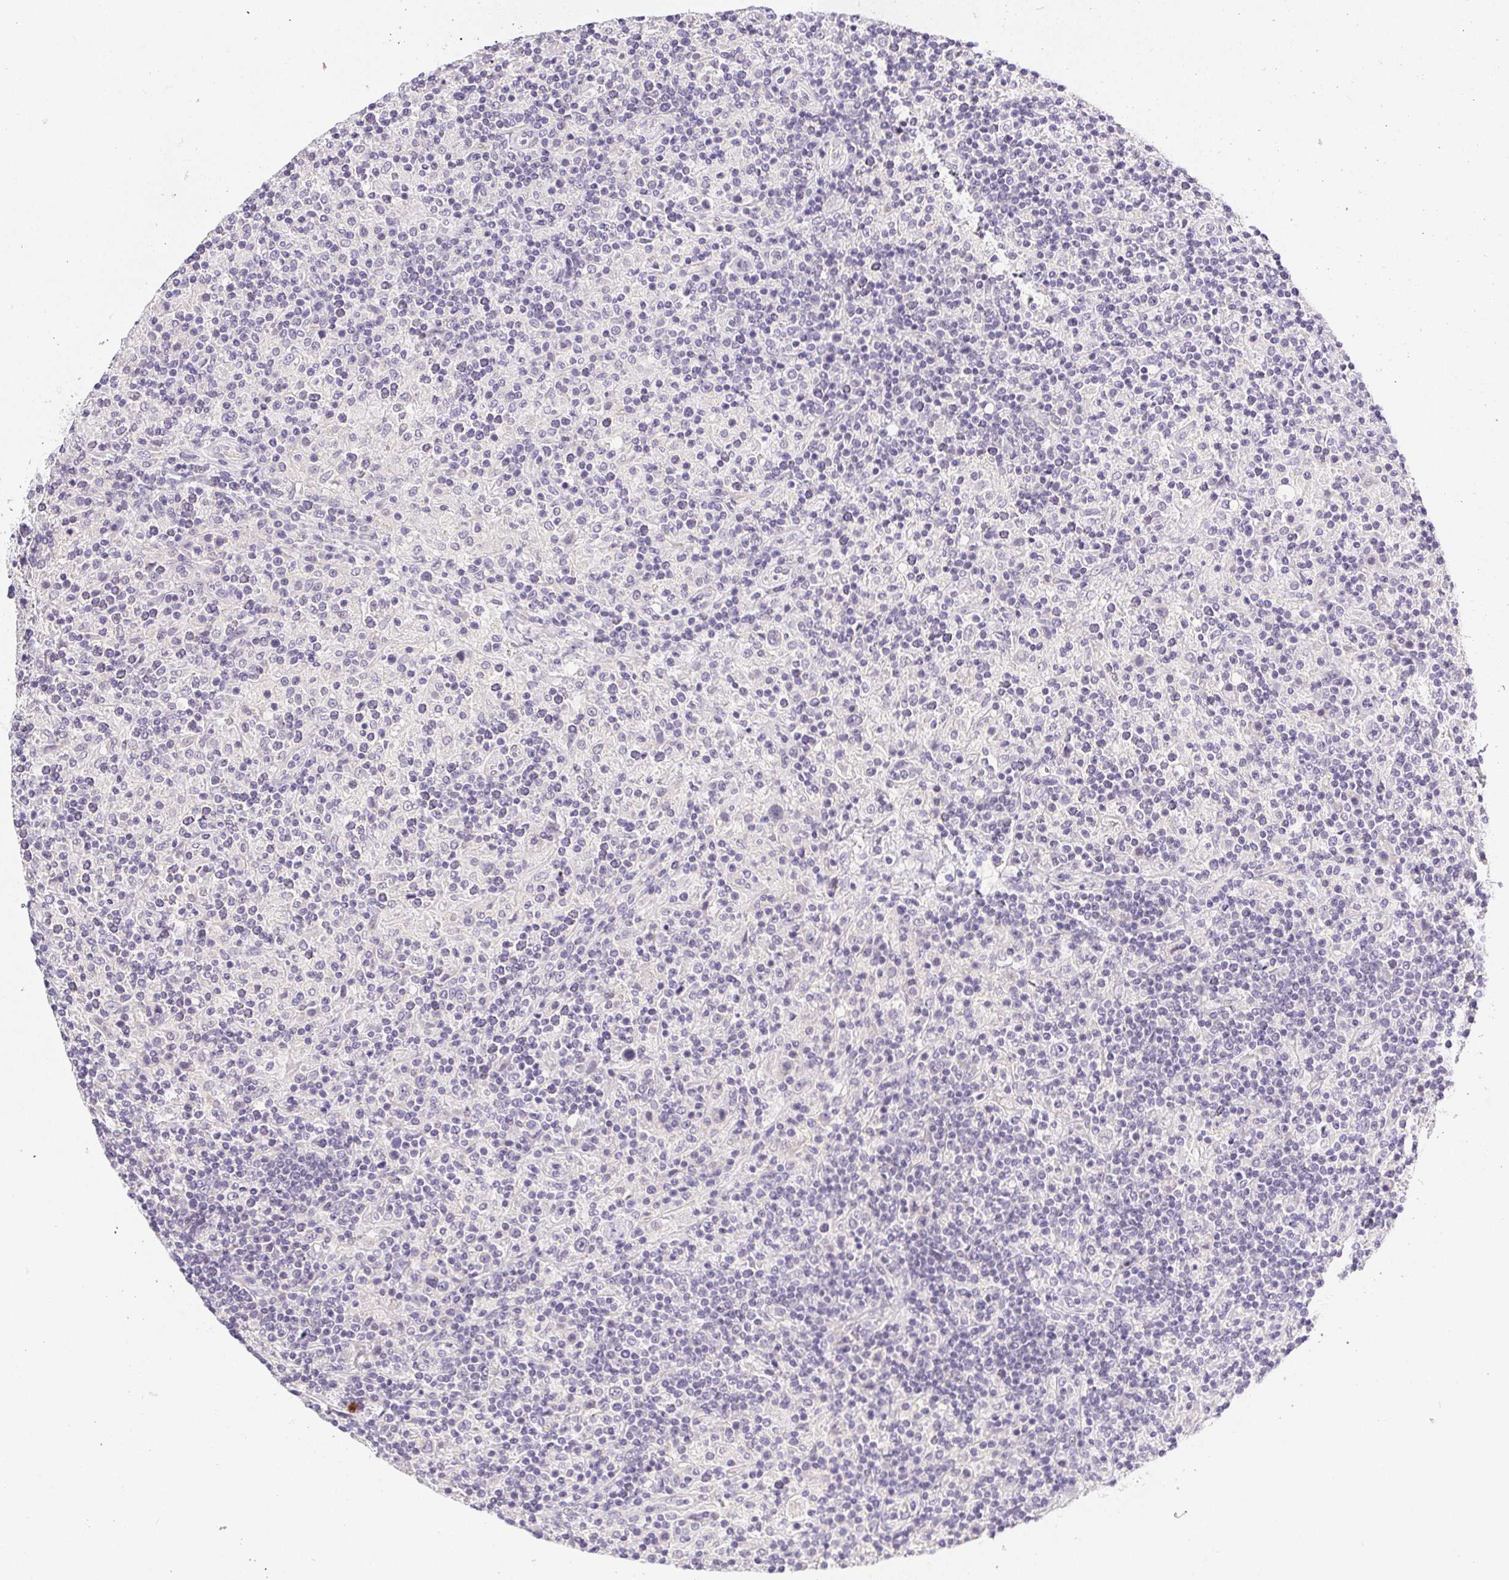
{"staining": {"intensity": "negative", "quantity": "none", "location": "none"}, "tissue": "lymphoma", "cell_type": "Tumor cells", "image_type": "cancer", "snomed": [{"axis": "morphology", "description": "Hodgkin's disease, NOS"}, {"axis": "topography", "description": "Lymph node"}], "caption": "Tumor cells show no significant protein expression in lymphoma.", "gene": "SLC17A7", "patient": {"sex": "male", "age": 70}}